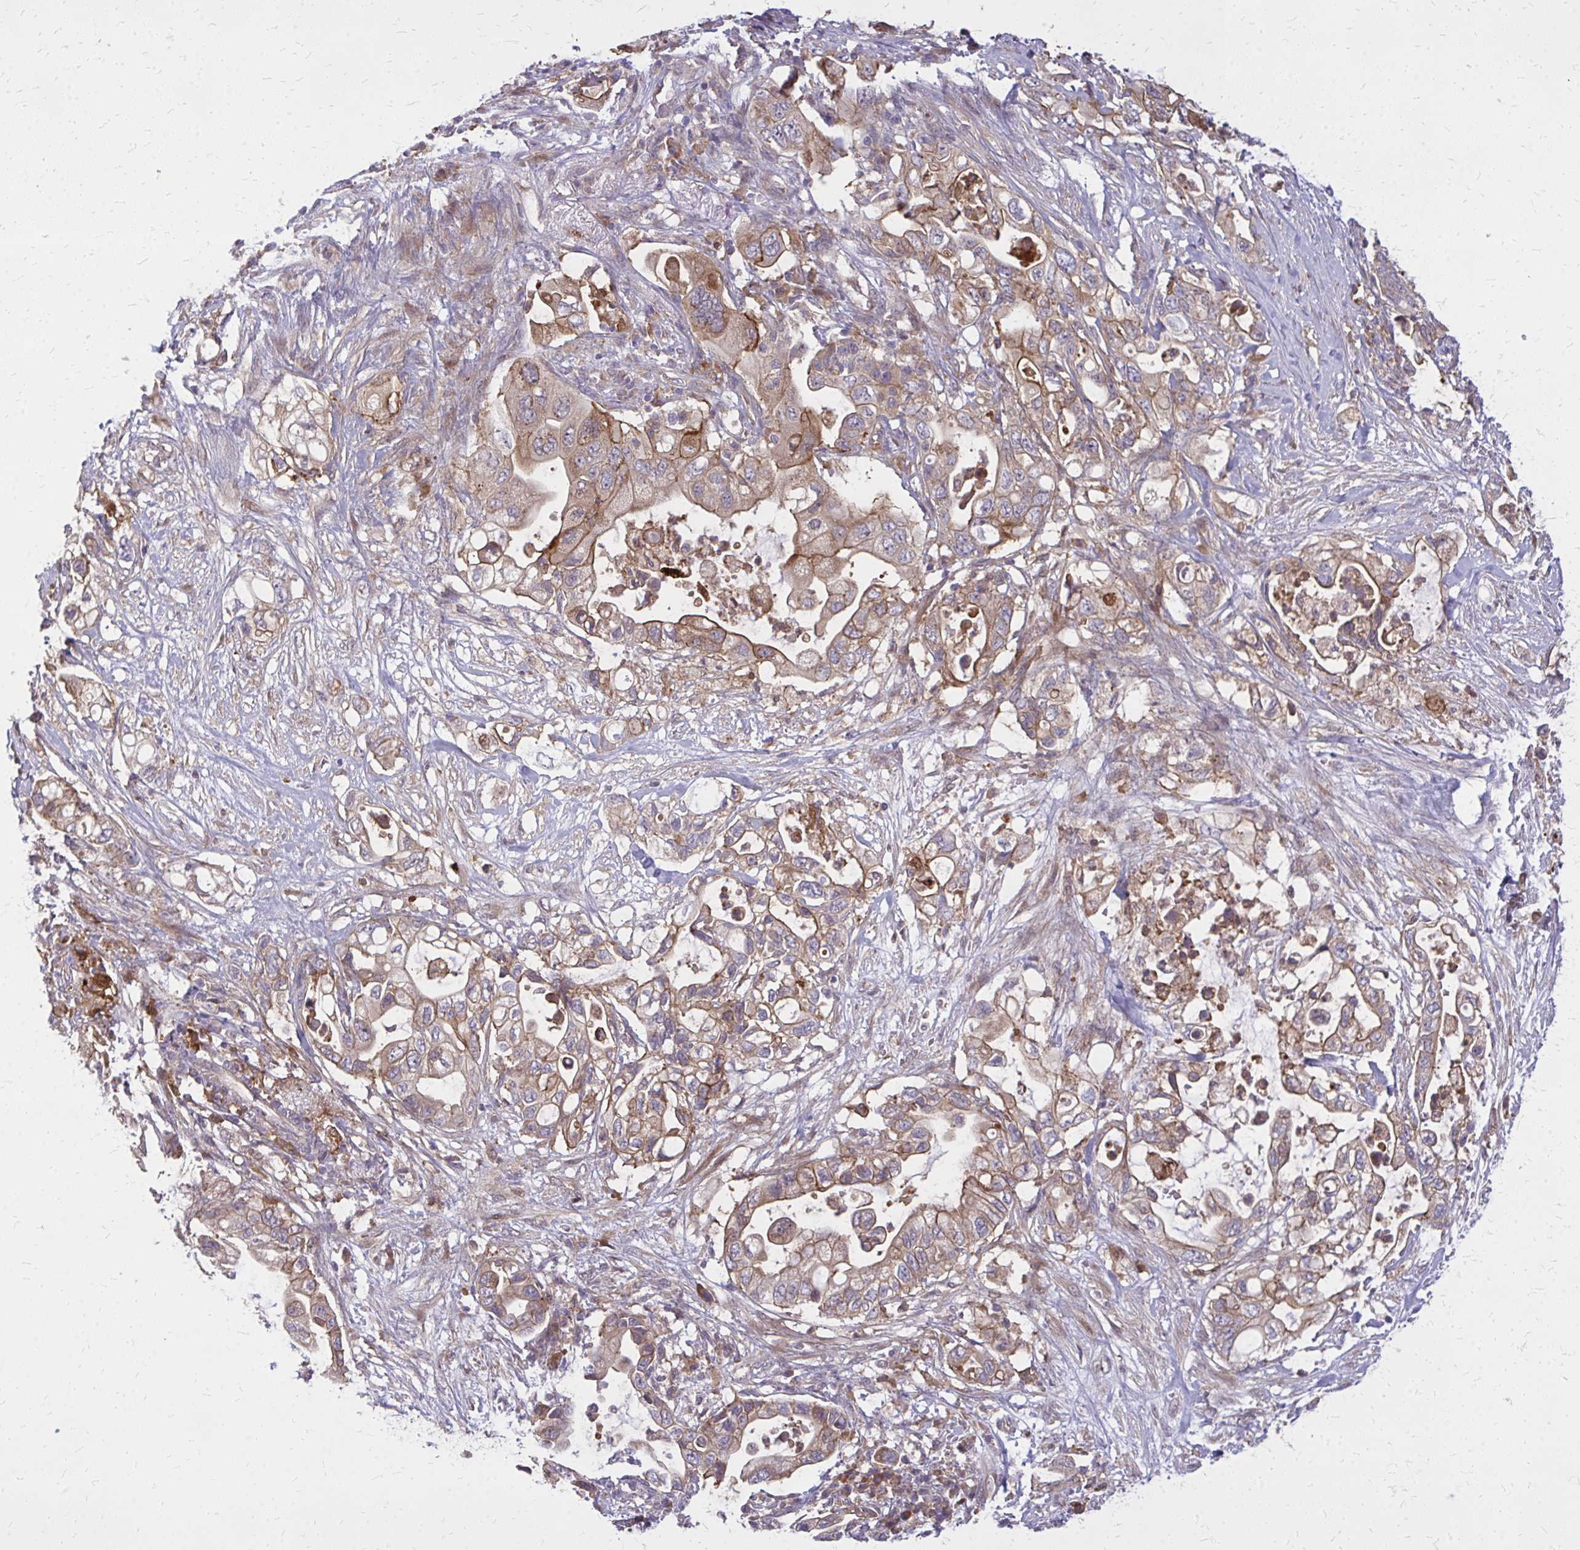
{"staining": {"intensity": "moderate", "quantity": ">75%", "location": "cytoplasmic/membranous"}, "tissue": "pancreatic cancer", "cell_type": "Tumor cells", "image_type": "cancer", "snomed": [{"axis": "morphology", "description": "Adenocarcinoma, NOS"}, {"axis": "topography", "description": "Pancreas"}], "caption": "Immunohistochemical staining of human pancreatic cancer shows moderate cytoplasmic/membranous protein positivity in approximately >75% of tumor cells. The protein is shown in brown color, while the nuclei are stained blue.", "gene": "OXNAD1", "patient": {"sex": "female", "age": 72}}